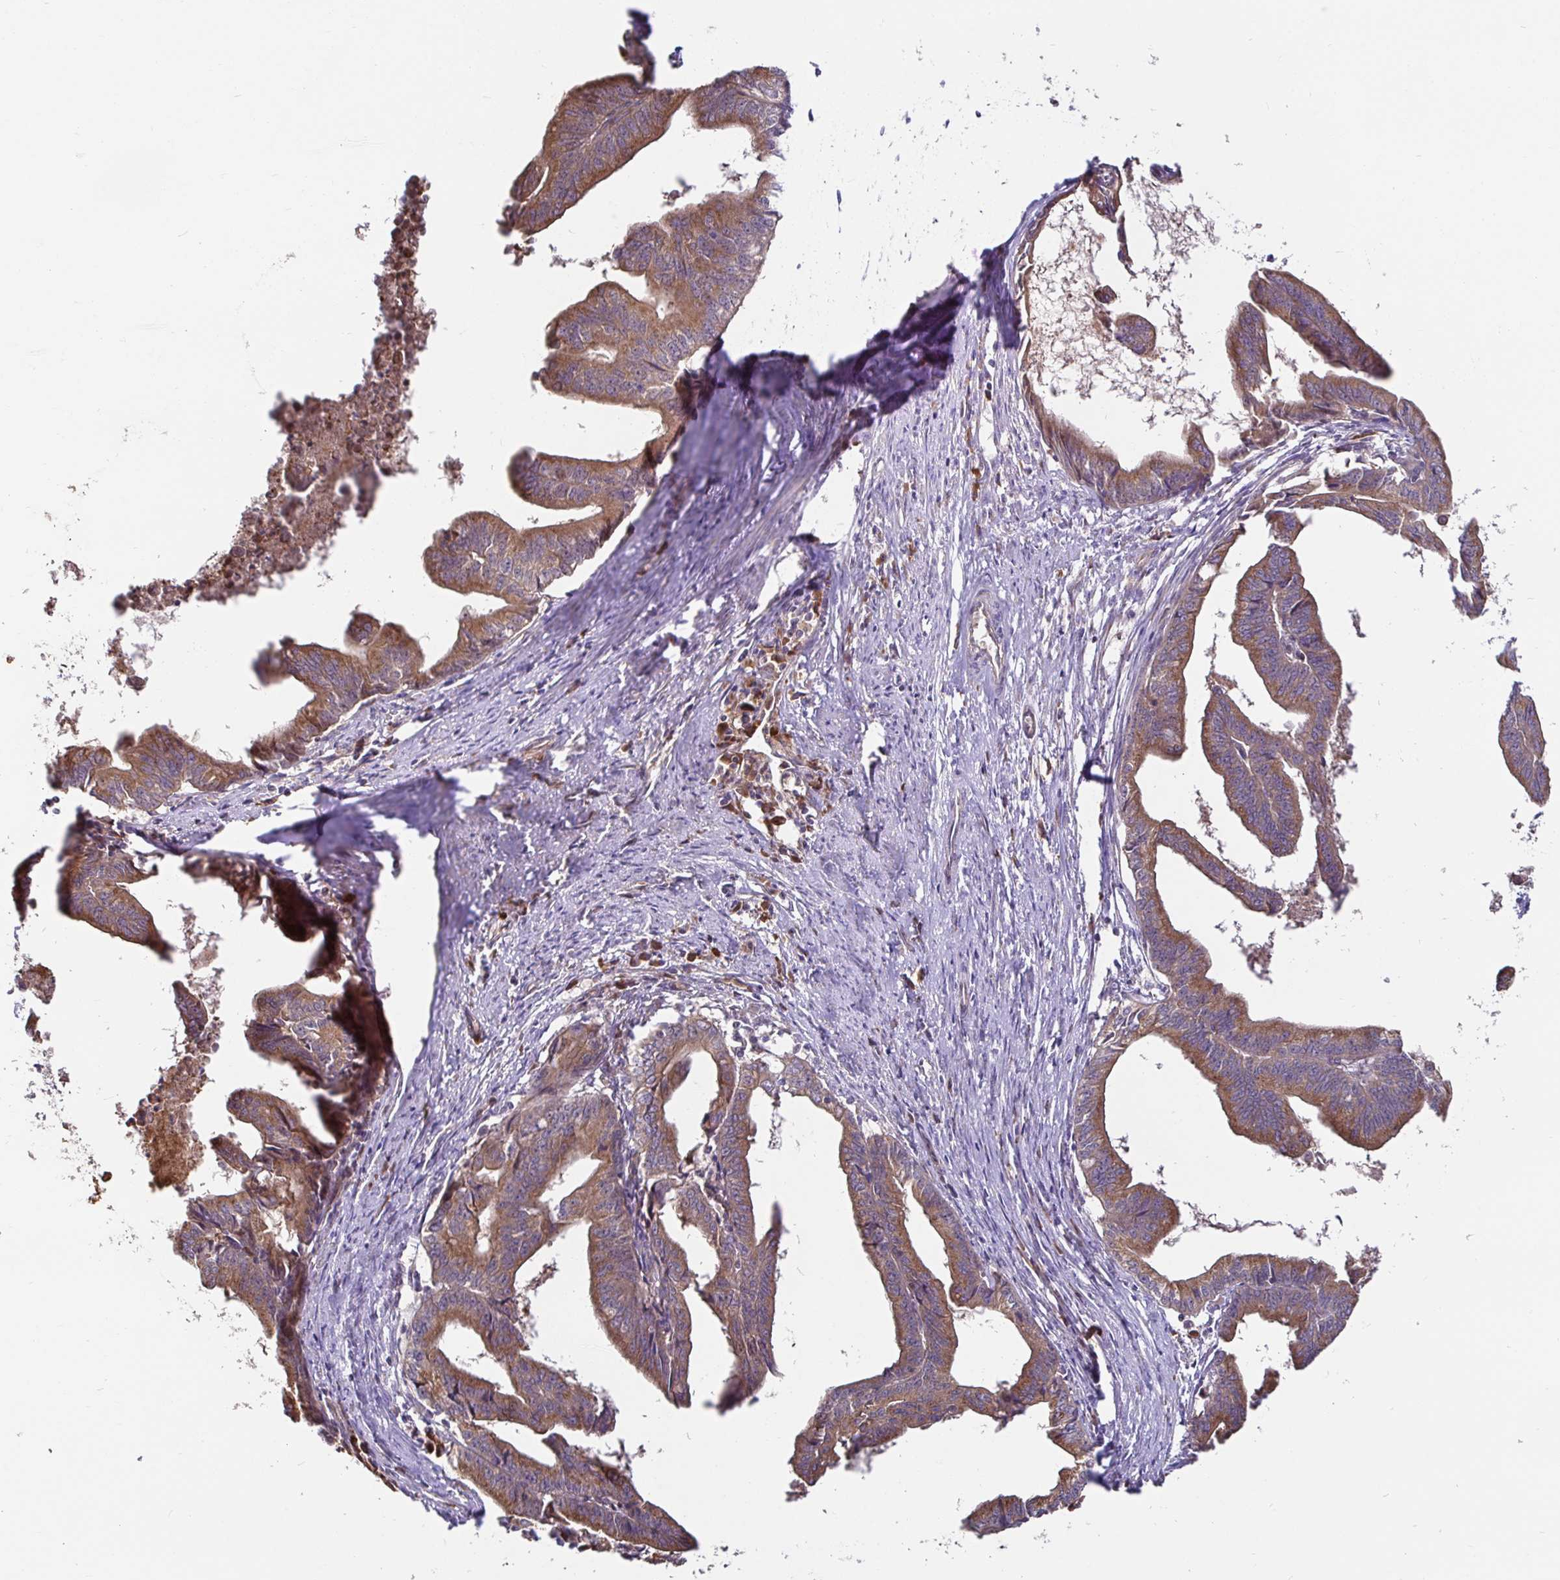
{"staining": {"intensity": "moderate", "quantity": ">75%", "location": "cytoplasmic/membranous"}, "tissue": "endometrial cancer", "cell_type": "Tumor cells", "image_type": "cancer", "snomed": [{"axis": "morphology", "description": "Adenocarcinoma, NOS"}, {"axis": "topography", "description": "Endometrium"}], "caption": "Immunohistochemical staining of adenocarcinoma (endometrial) exhibits medium levels of moderate cytoplasmic/membranous protein positivity in approximately >75% of tumor cells.", "gene": "ELP1", "patient": {"sex": "female", "age": 65}}